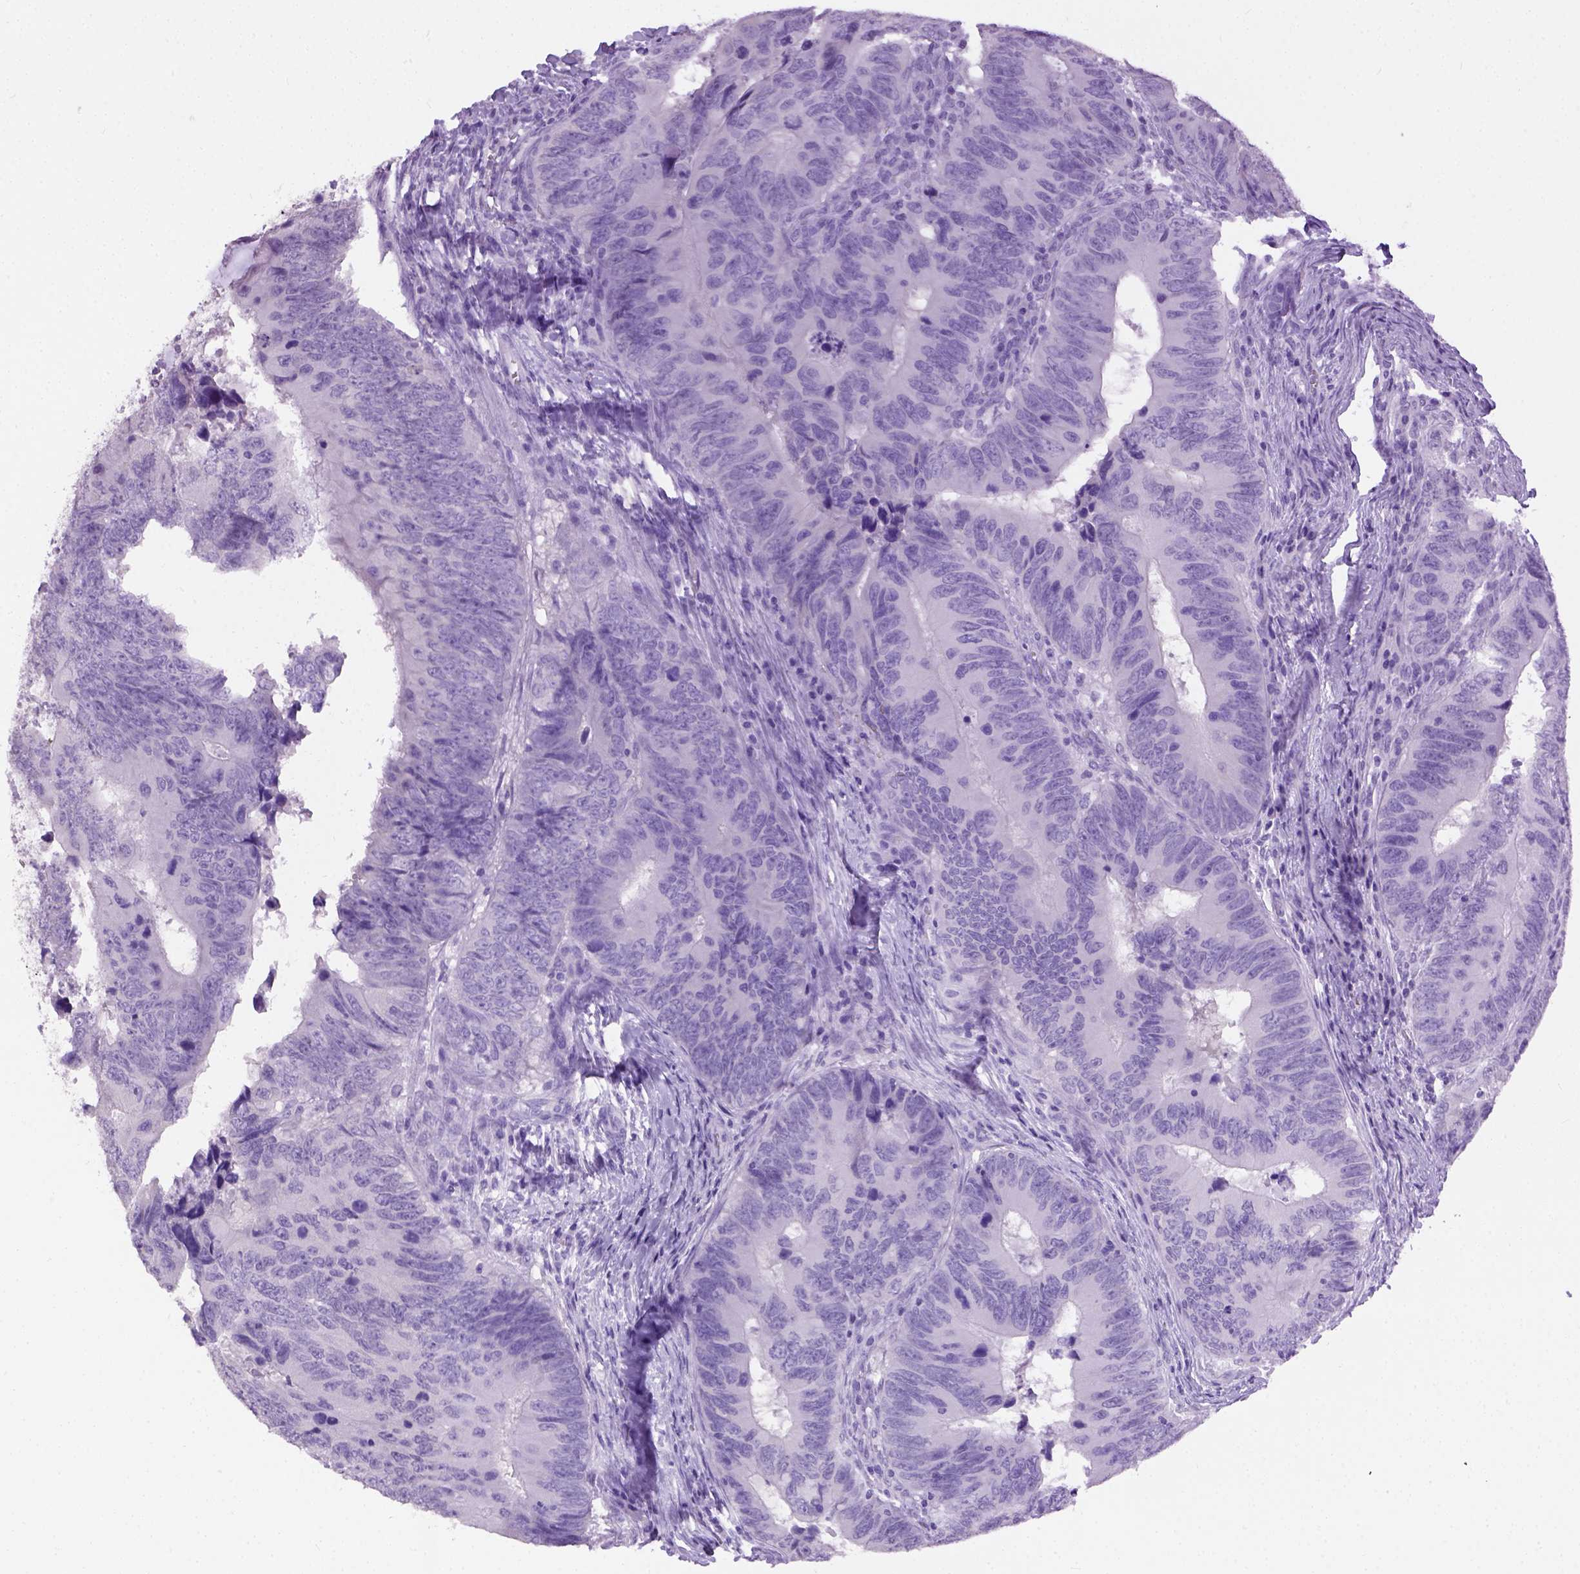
{"staining": {"intensity": "negative", "quantity": "none", "location": "none"}, "tissue": "colorectal cancer", "cell_type": "Tumor cells", "image_type": "cancer", "snomed": [{"axis": "morphology", "description": "Adenocarcinoma, NOS"}, {"axis": "topography", "description": "Colon"}], "caption": "Immunohistochemical staining of human colorectal adenocarcinoma demonstrates no significant expression in tumor cells.", "gene": "CYP24A1", "patient": {"sex": "female", "age": 82}}